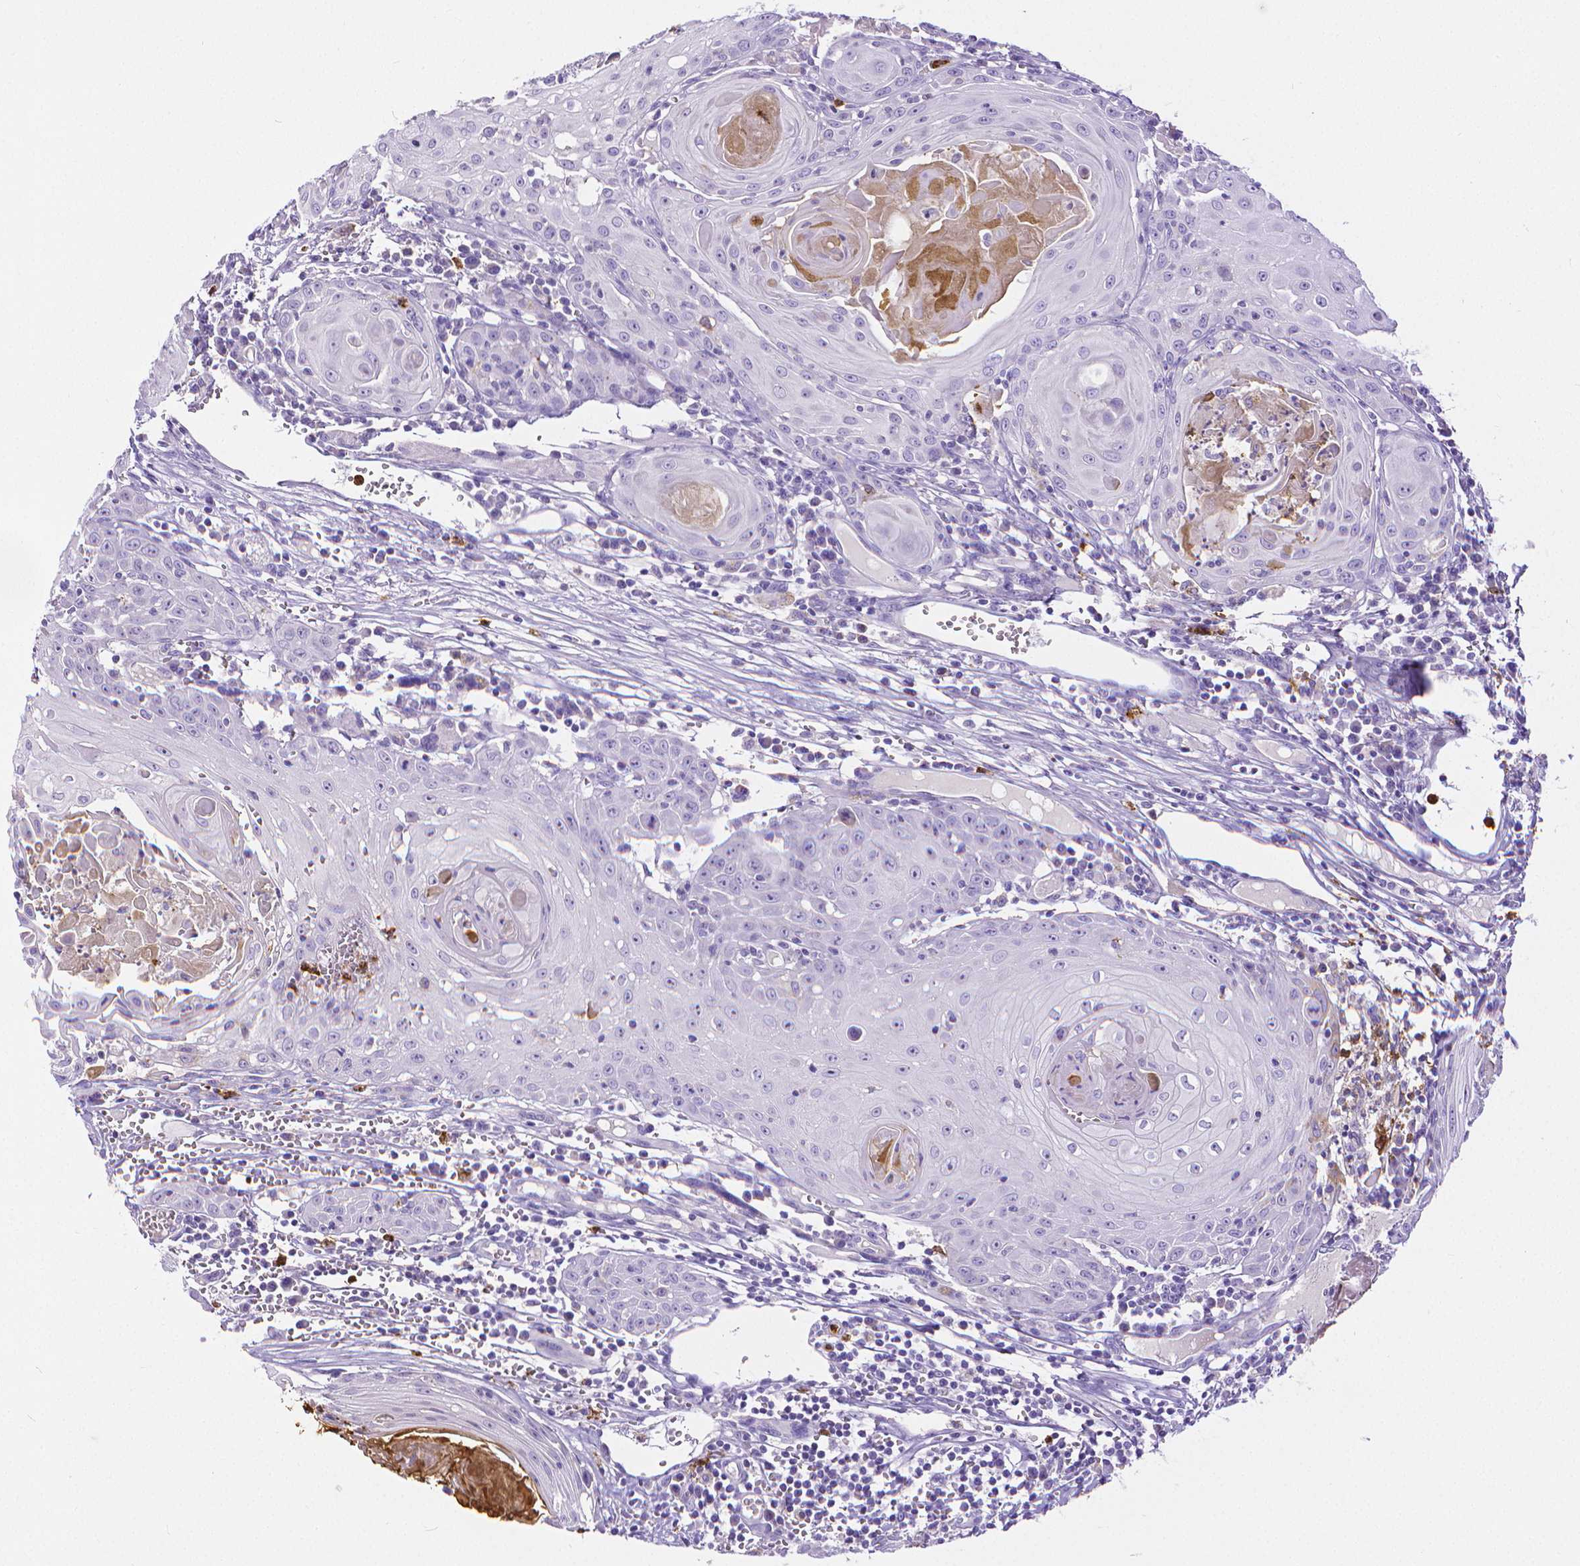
{"staining": {"intensity": "negative", "quantity": "none", "location": "none"}, "tissue": "head and neck cancer", "cell_type": "Tumor cells", "image_type": "cancer", "snomed": [{"axis": "morphology", "description": "Squamous cell carcinoma, NOS"}, {"axis": "topography", "description": "Head-Neck"}], "caption": "IHC of human squamous cell carcinoma (head and neck) exhibits no positivity in tumor cells.", "gene": "MMP9", "patient": {"sex": "female", "age": 80}}